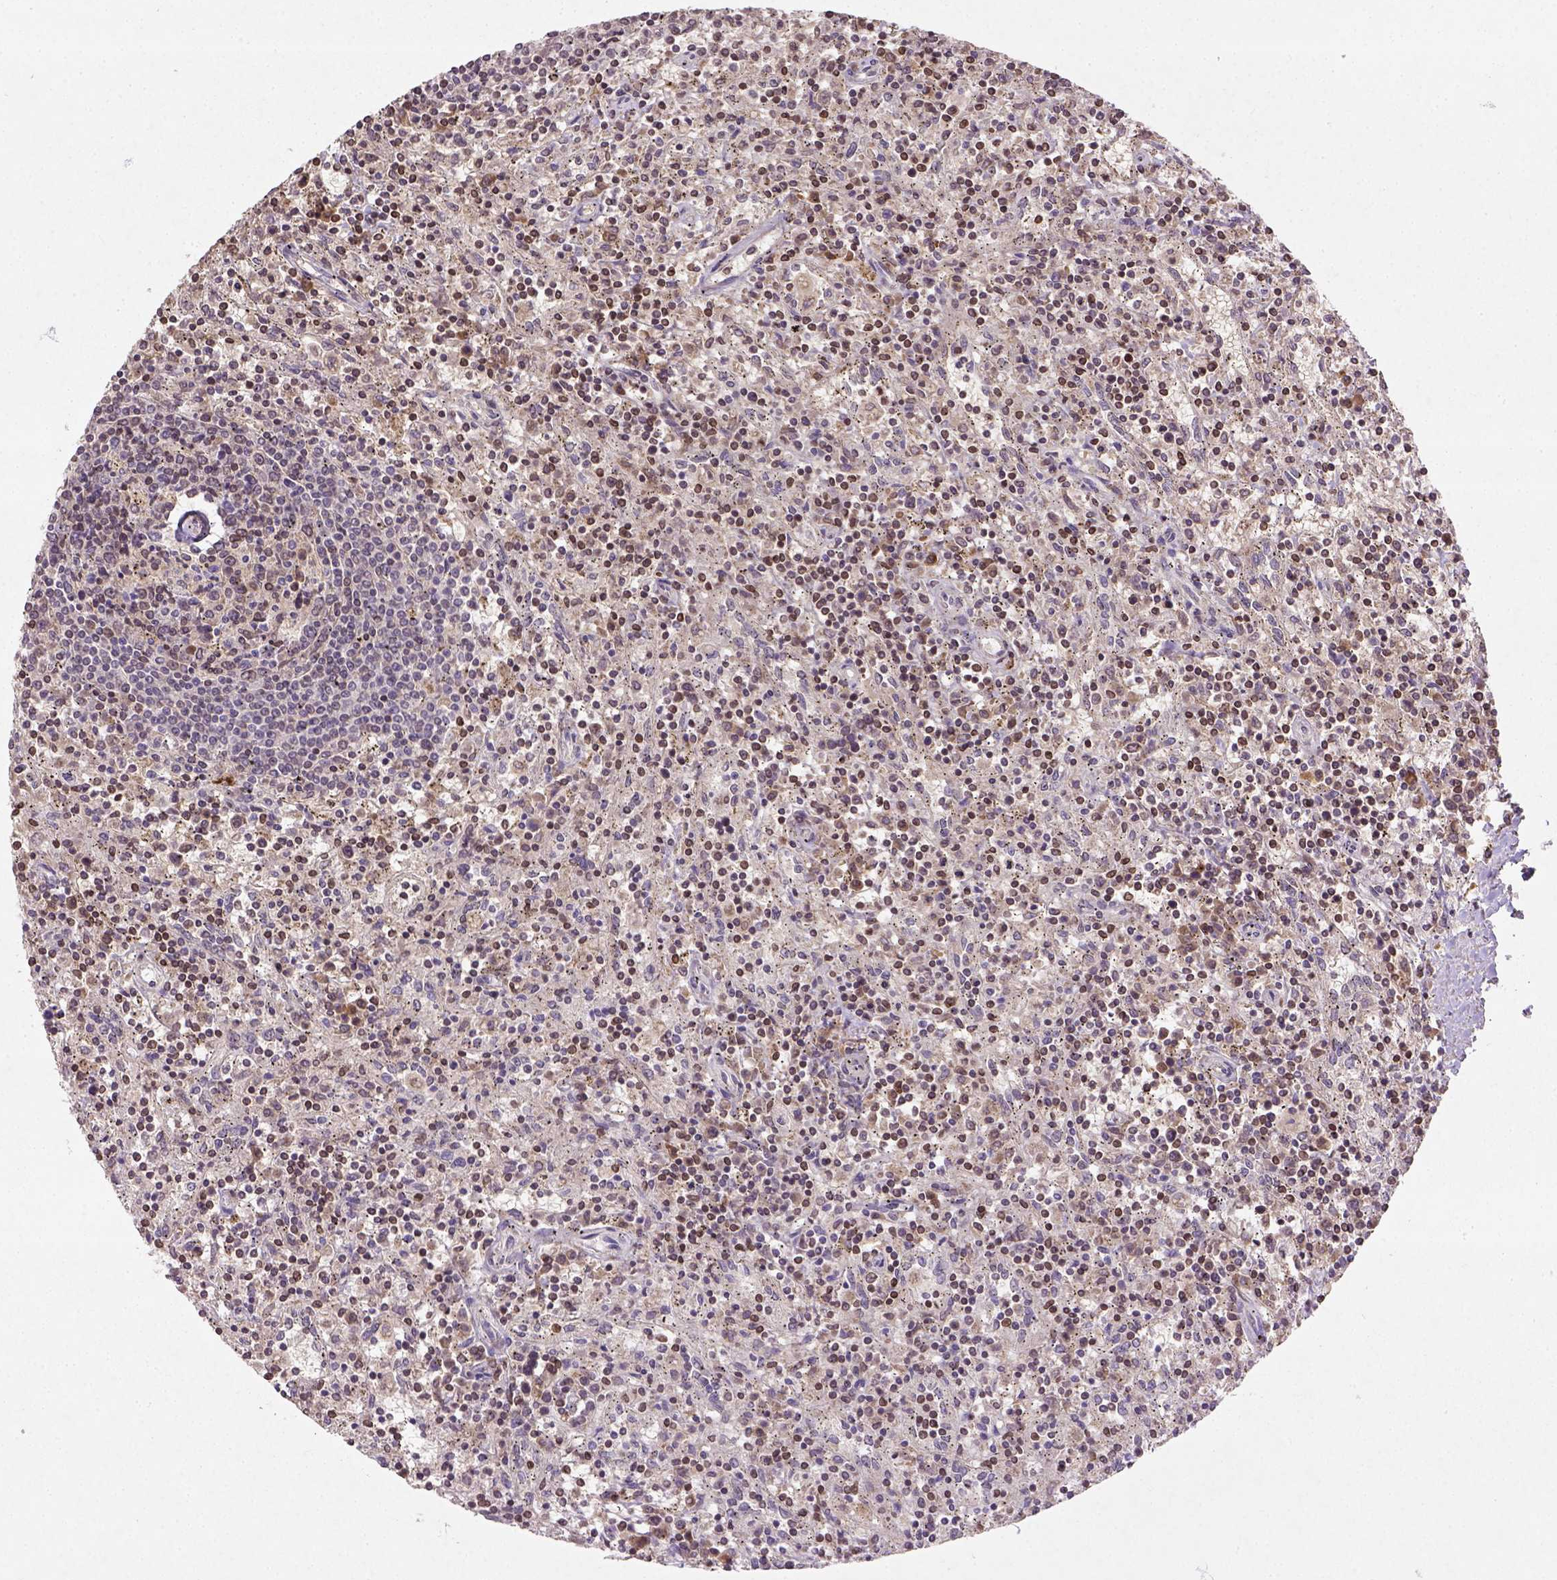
{"staining": {"intensity": "moderate", "quantity": "25%-75%", "location": "nuclear"}, "tissue": "lymphoma", "cell_type": "Tumor cells", "image_type": "cancer", "snomed": [{"axis": "morphology", "description": "Malignant lymphoma, non-Hodgkin's type, Low grade"}, {"axis": "topography", "description": "Spleen"}], "caption": "This is an image of immunohistochemistry (IHC) staining of low-grade malignant lymphoma, non-Hodgkin's type, which shows moderate expression in the nuclear of tumor cells.", "gene": "NUDT3", "patient": {"sex": "male", "age": 62}}